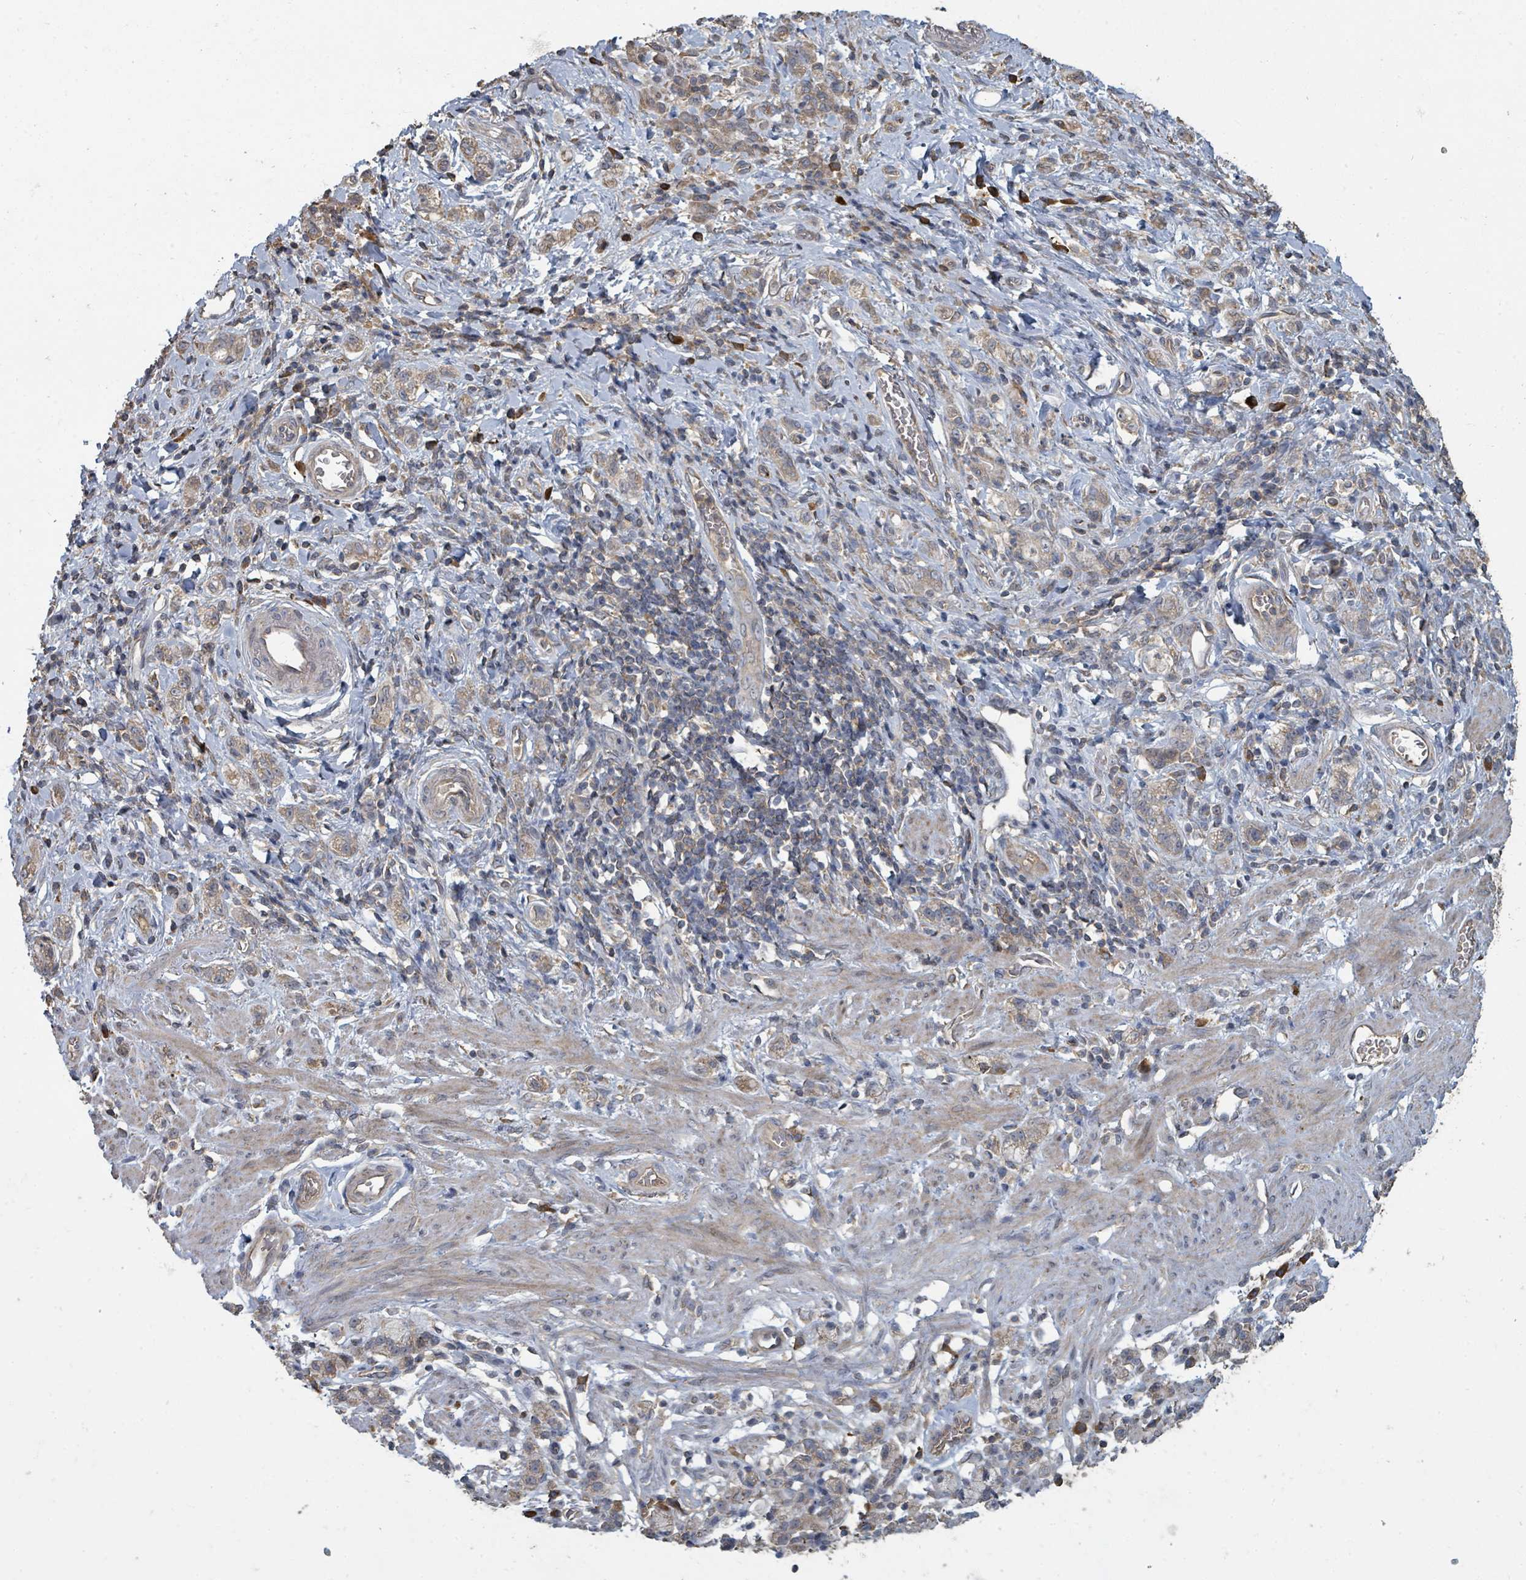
{"staining": {"intensity": "weak", "quantity": "25%-75%", "location": "cytoplasmic/membranous"}, "tissue": "stomach cancer", "cell_type": "Tumor cells", "image_type": "cancer", "snomed": [{"axis": "morphology", "description": "Adenocarcinoma, NOS"}, {"axis": "topography", "description": "Stomach"}], "caption": "There is low levels of weak cytoplasmic/membranous staining in tumor cells of adenocarcinoma (stomach), as demonstrated by immunohistochemical staining (brown color).", "gene": "WDFY1", "patient": {"sex": "male", "age": 77}}